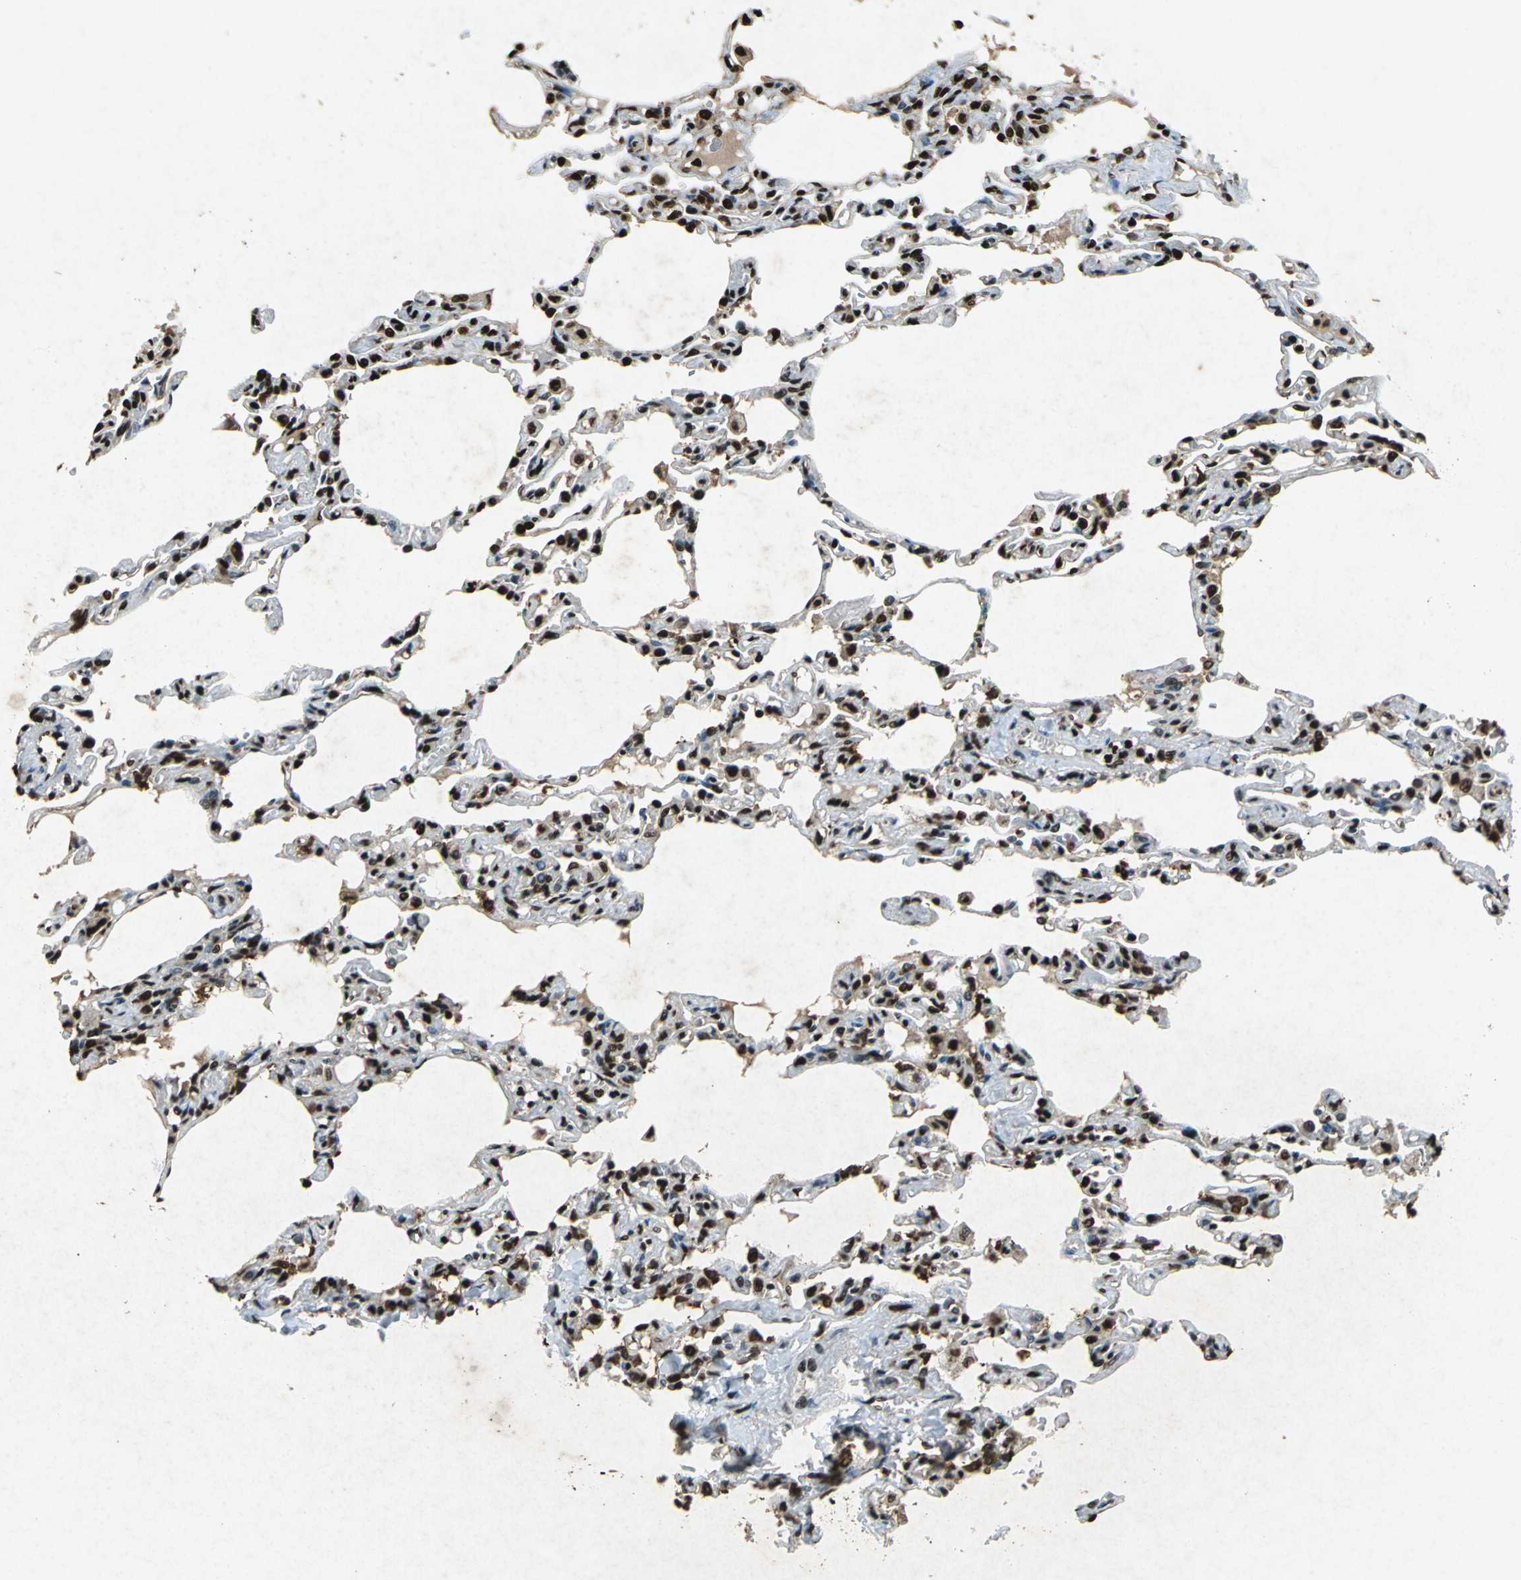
{"staining": {"intensity": "strong", "quantity": ">75%", "location": "nuclear"}, "tissue": "lung", "cell_type": "Alveolar cells", "image_type": "normal", "snomed": [{"axis": "morphology", "description": "Normal tissue, NOS"}, {"axis": "topography", "description": "Lung"}], "caption": "Strong nuclear positivity for a protein is appreciated in about >75% of alveolar cells of benign lung using IHC.", "gene": "ANP32A", "patient": {"sex": "male", "age": 21}}